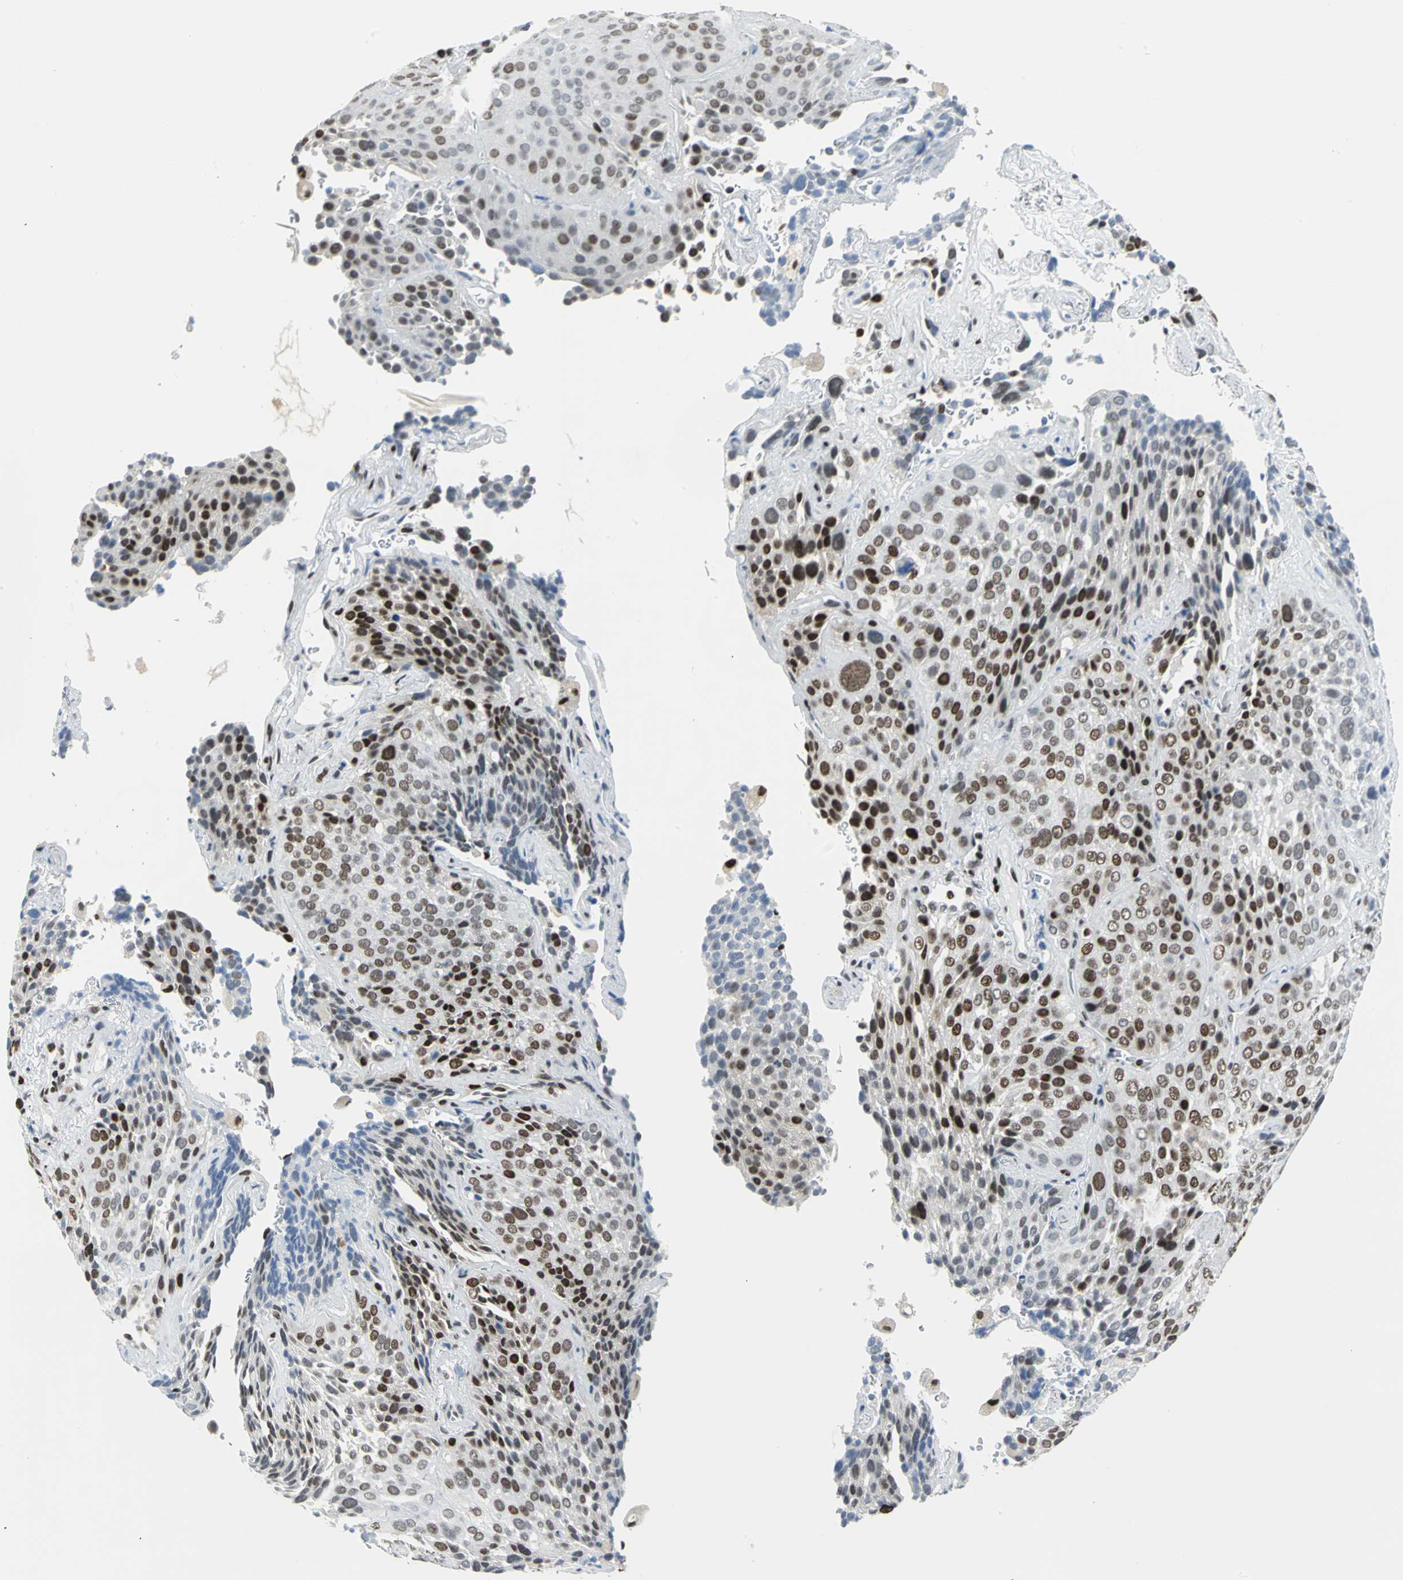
{"staining": {"intensity": "strong", "quantity": ">75%", "location": "nuclear"}, "tissue": "lung cancer", "cell_type": "Tumor cells", "image_type": "cancer", "snomed": [{"axis": "morphology", "description": "Squamous cell carcinoma, NOS"}, {"axis": "topography", "description": "Lung"}], "caption": "Brown immunohistochemical staining in human lung cancer shows strong nuclear staining in about >75% of tumor cells.", "gene": "HNRNPD", "patient": {"sex": "male", "age": 54}}